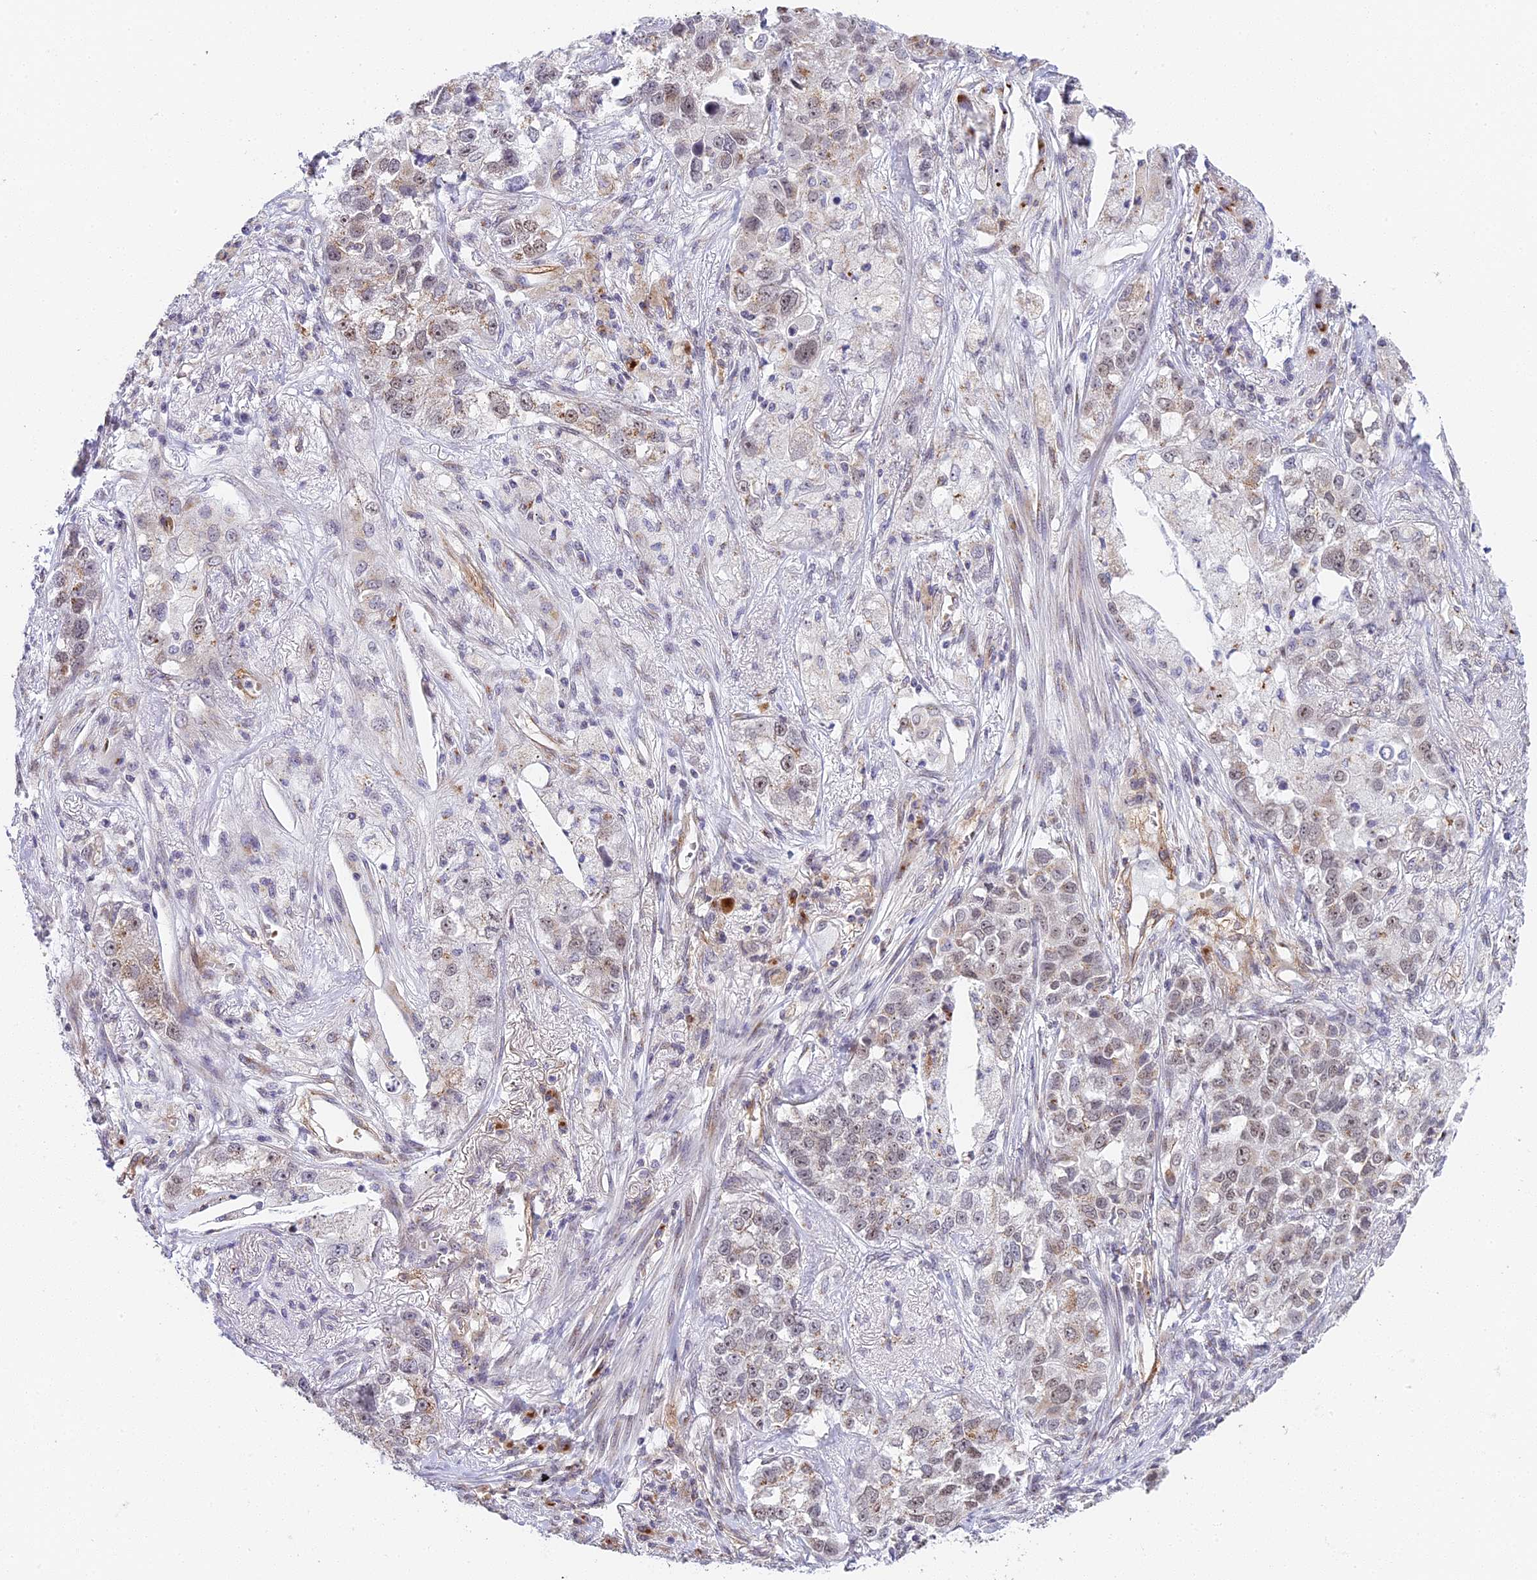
{"staining": {"intensity": "weak", "quantity": "25%-75%", "location": "nuclear"}, "tissue": "lung cancer", "cell_type": "Tumor cells", "image_type": "cancer", "snomed": [{"axis": "morphology", "description": "Adenocarcinoma, NOS"}, {"axis": "topography", "description": "Lung"}], "caption": "Weak nuclear positivity is present in about 25%-75% of tumor cells in adenocarcinoma (lung).", "gene": "HEATR5B", "patient": {"sex": "male", "age": 49}}